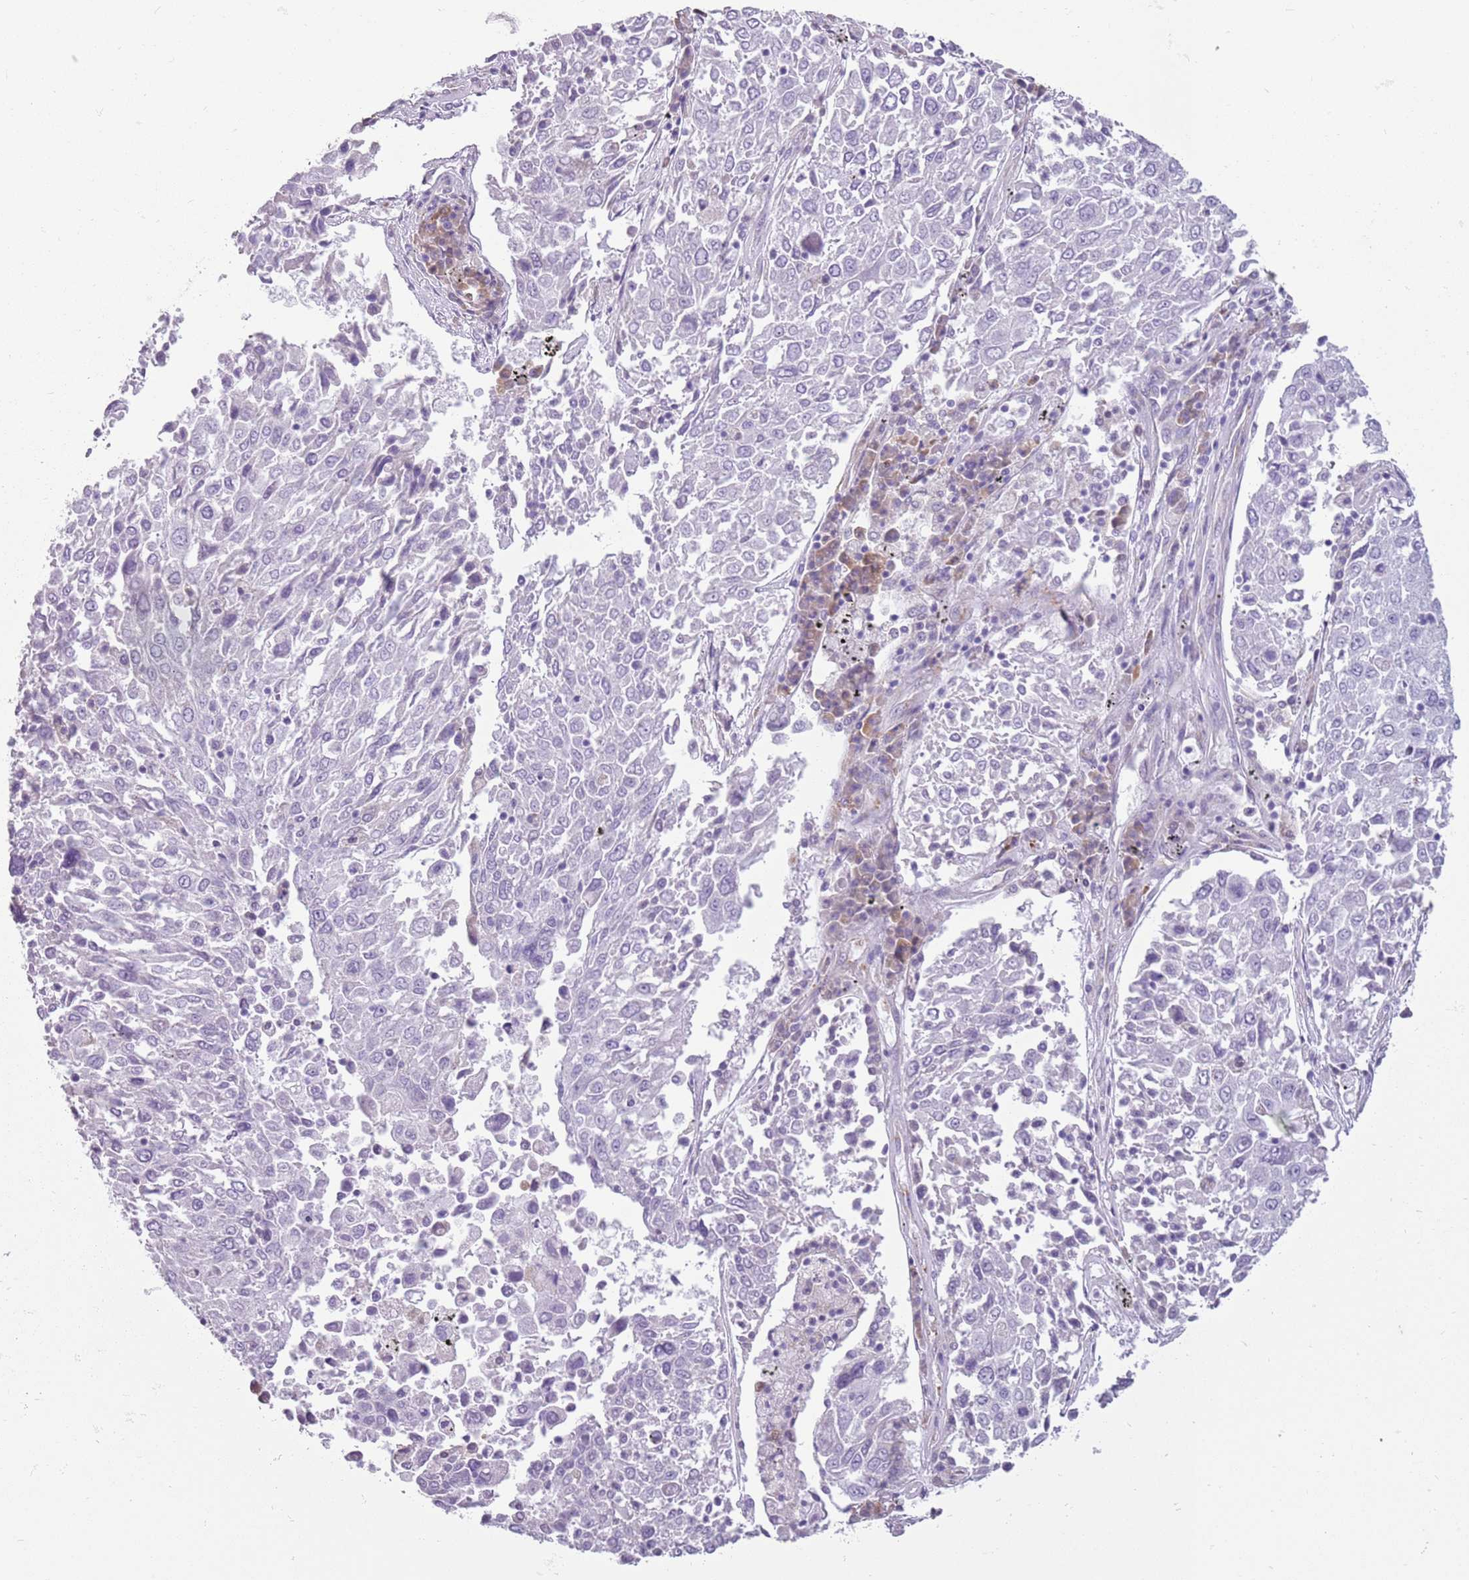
{"staining": {"intensity": "negative", "quantity": "none", "location": "none"}, "tissue": "lung cancer", "cell_type": "Tumor cells", "image_type": "cancer", "snomed": [{"axis": "morphology", "description": "Squamous cell carcinoma, NOS"}, {"axis": "topography", "description": "Lung"}], "caption": "The immunohistochemistry (IHC) image has no significant staining in tumor cells of lung cancer tissue. (DAB IHC with hematoxylin counter stain).", "gene": "HYOU1", "patient": {"sex": "male", "age": 65}}